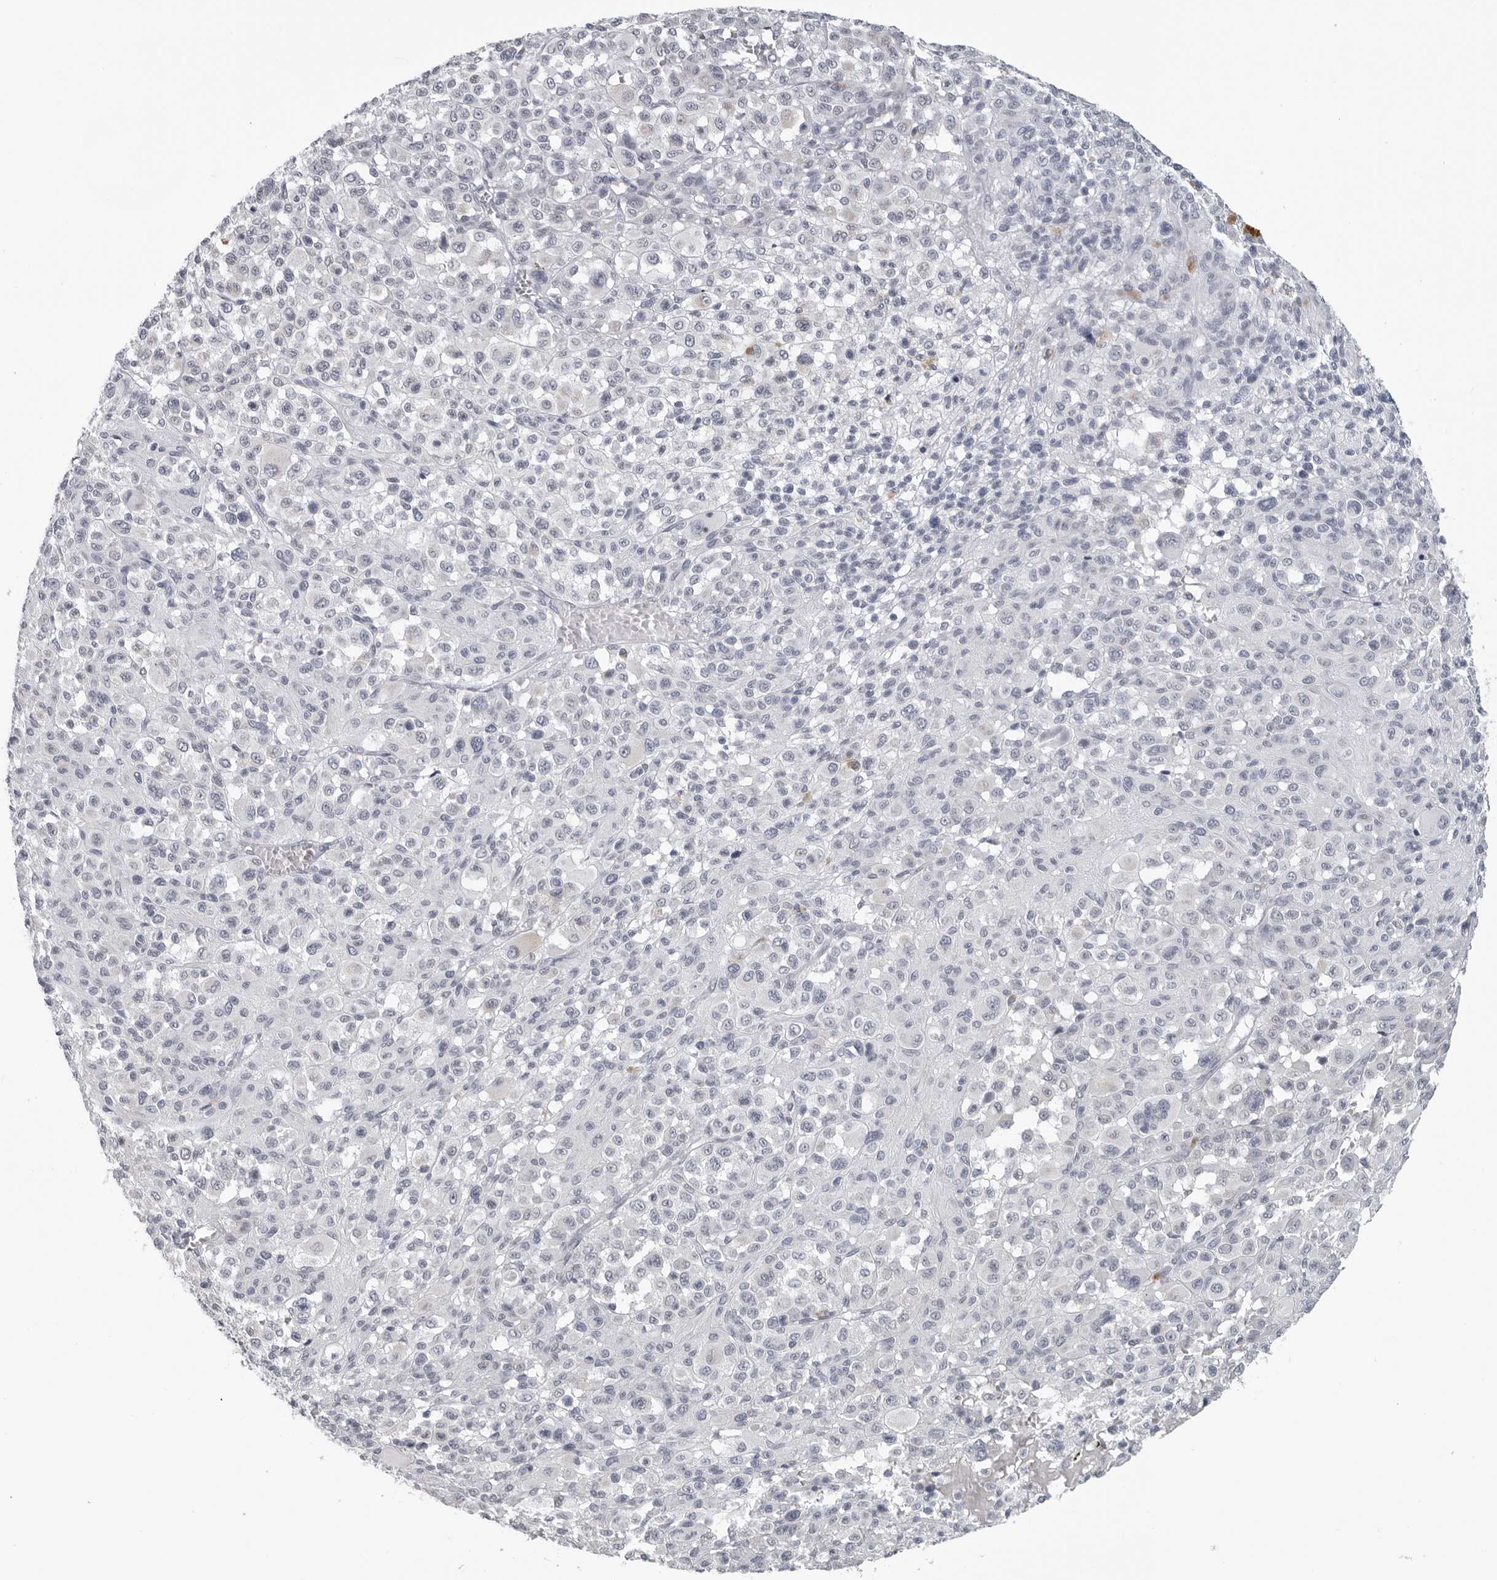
{"staining": {"intensity": "negative", "quantity": "none", "location": "none"}, "tissue": "melanoma", "cell_type": "Tumor cells", "image_type": "cancer", "snomed": [{"axis": "morphology", "description": "Malignant melanoma, Metastatic site"}, {"axis": "topography", "description": "Skin"}], "caption": "Immunohistochemistry of melanoma demonstrates no staining in tumor cells.", "gene": "OPLAH", "patient": {"sex": "female", "age": 74}}